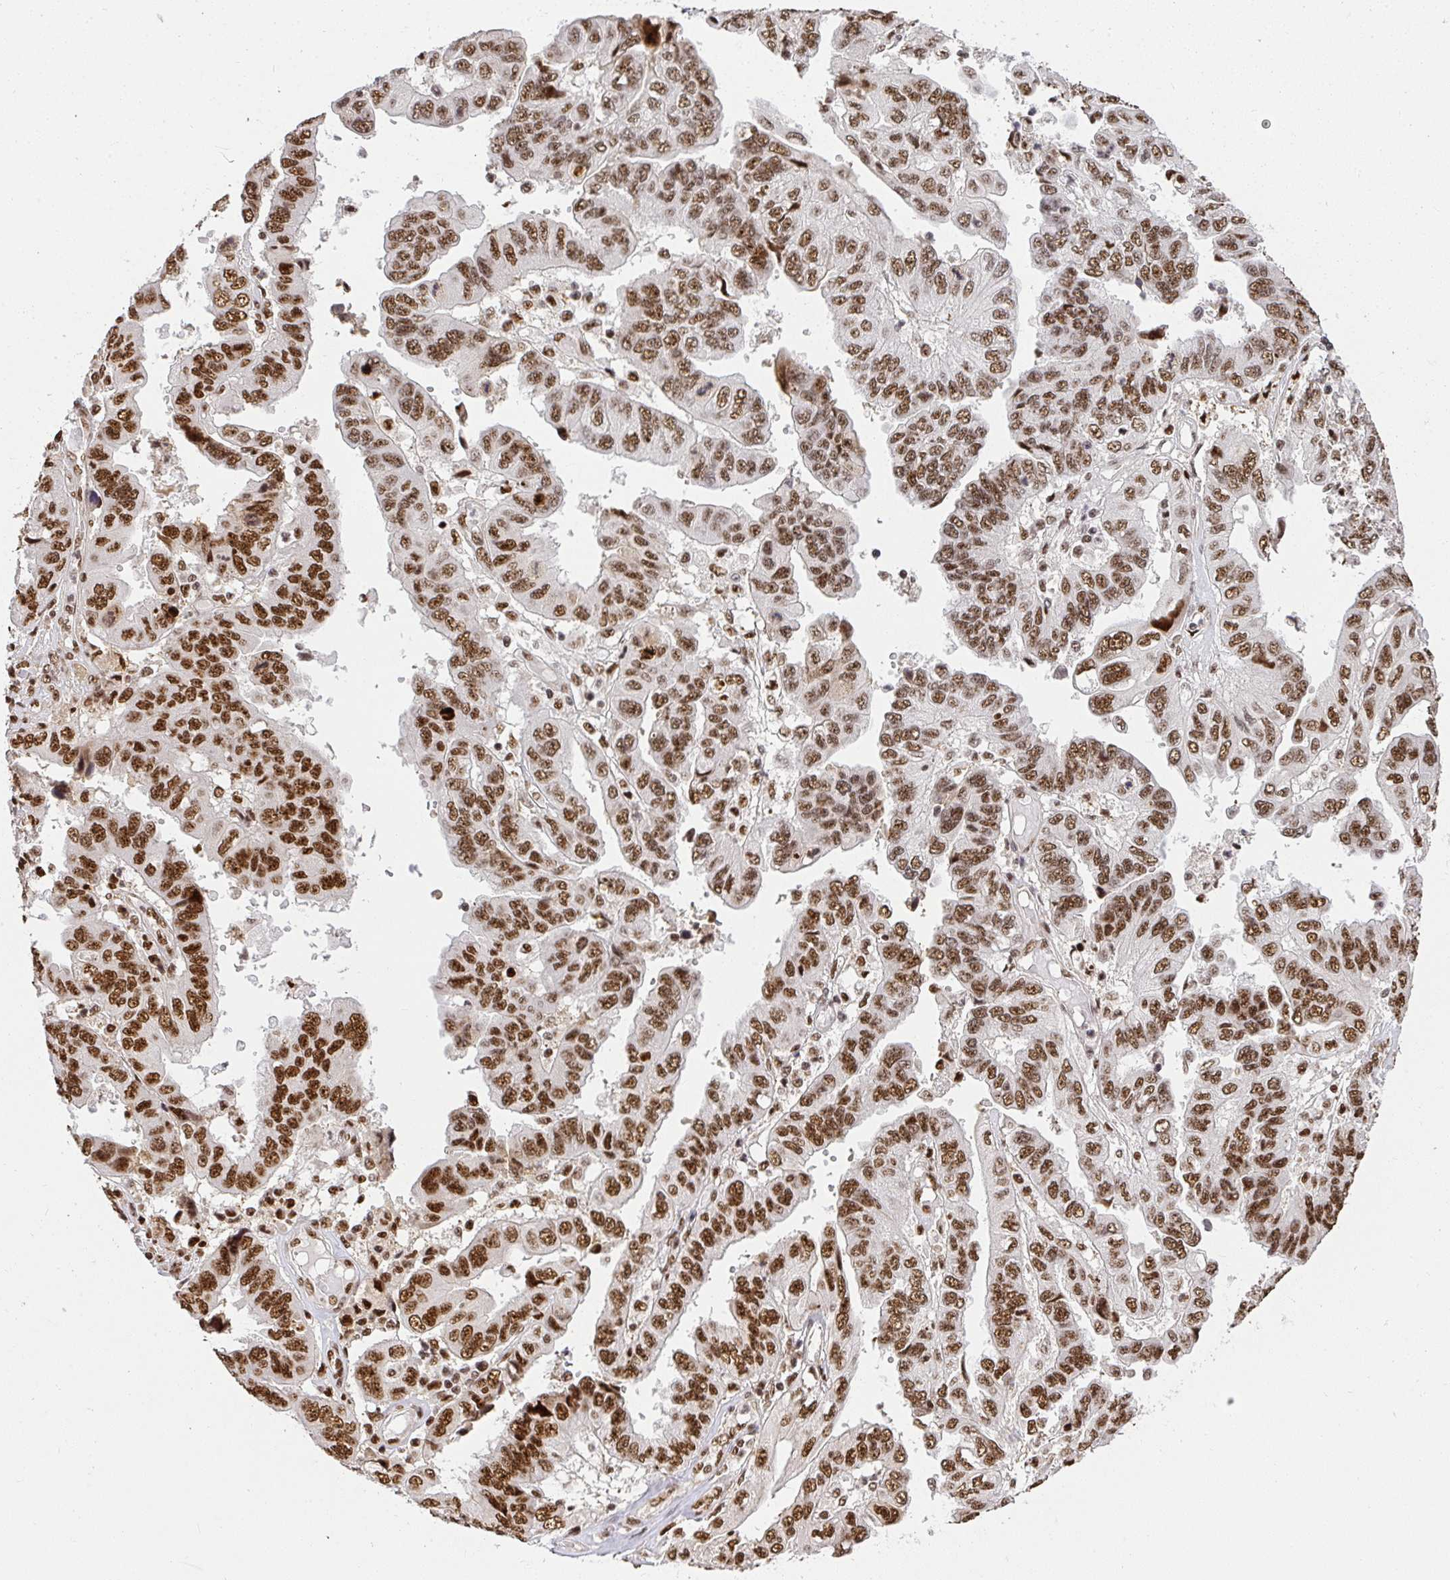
{"staining": {"intensity": "moderate", "quantity": ">75%", "location": "nuclear"}, "tissue": "ovarian cancer", "cell_type": "Tumor cells", "image_type": "cancer", "snomed": [{"axis": "morphology", "description": "Cystadenocarcinoma, serous, NOS"}, {"axis": "topography", "description": "Ovary"}], "caption": "Immunohistochemical staining of human serous cystadenocarcinoma (ovarian) exhibits moderate nuclear protein staining in approximately >75% of tumor cells. (DAB (3,3'-diaminobenzidine) = brown stain, brightfield microscopy at high magnification).", "gene": "U2AF1", "patient": {"sex": "female", "age": 79}}